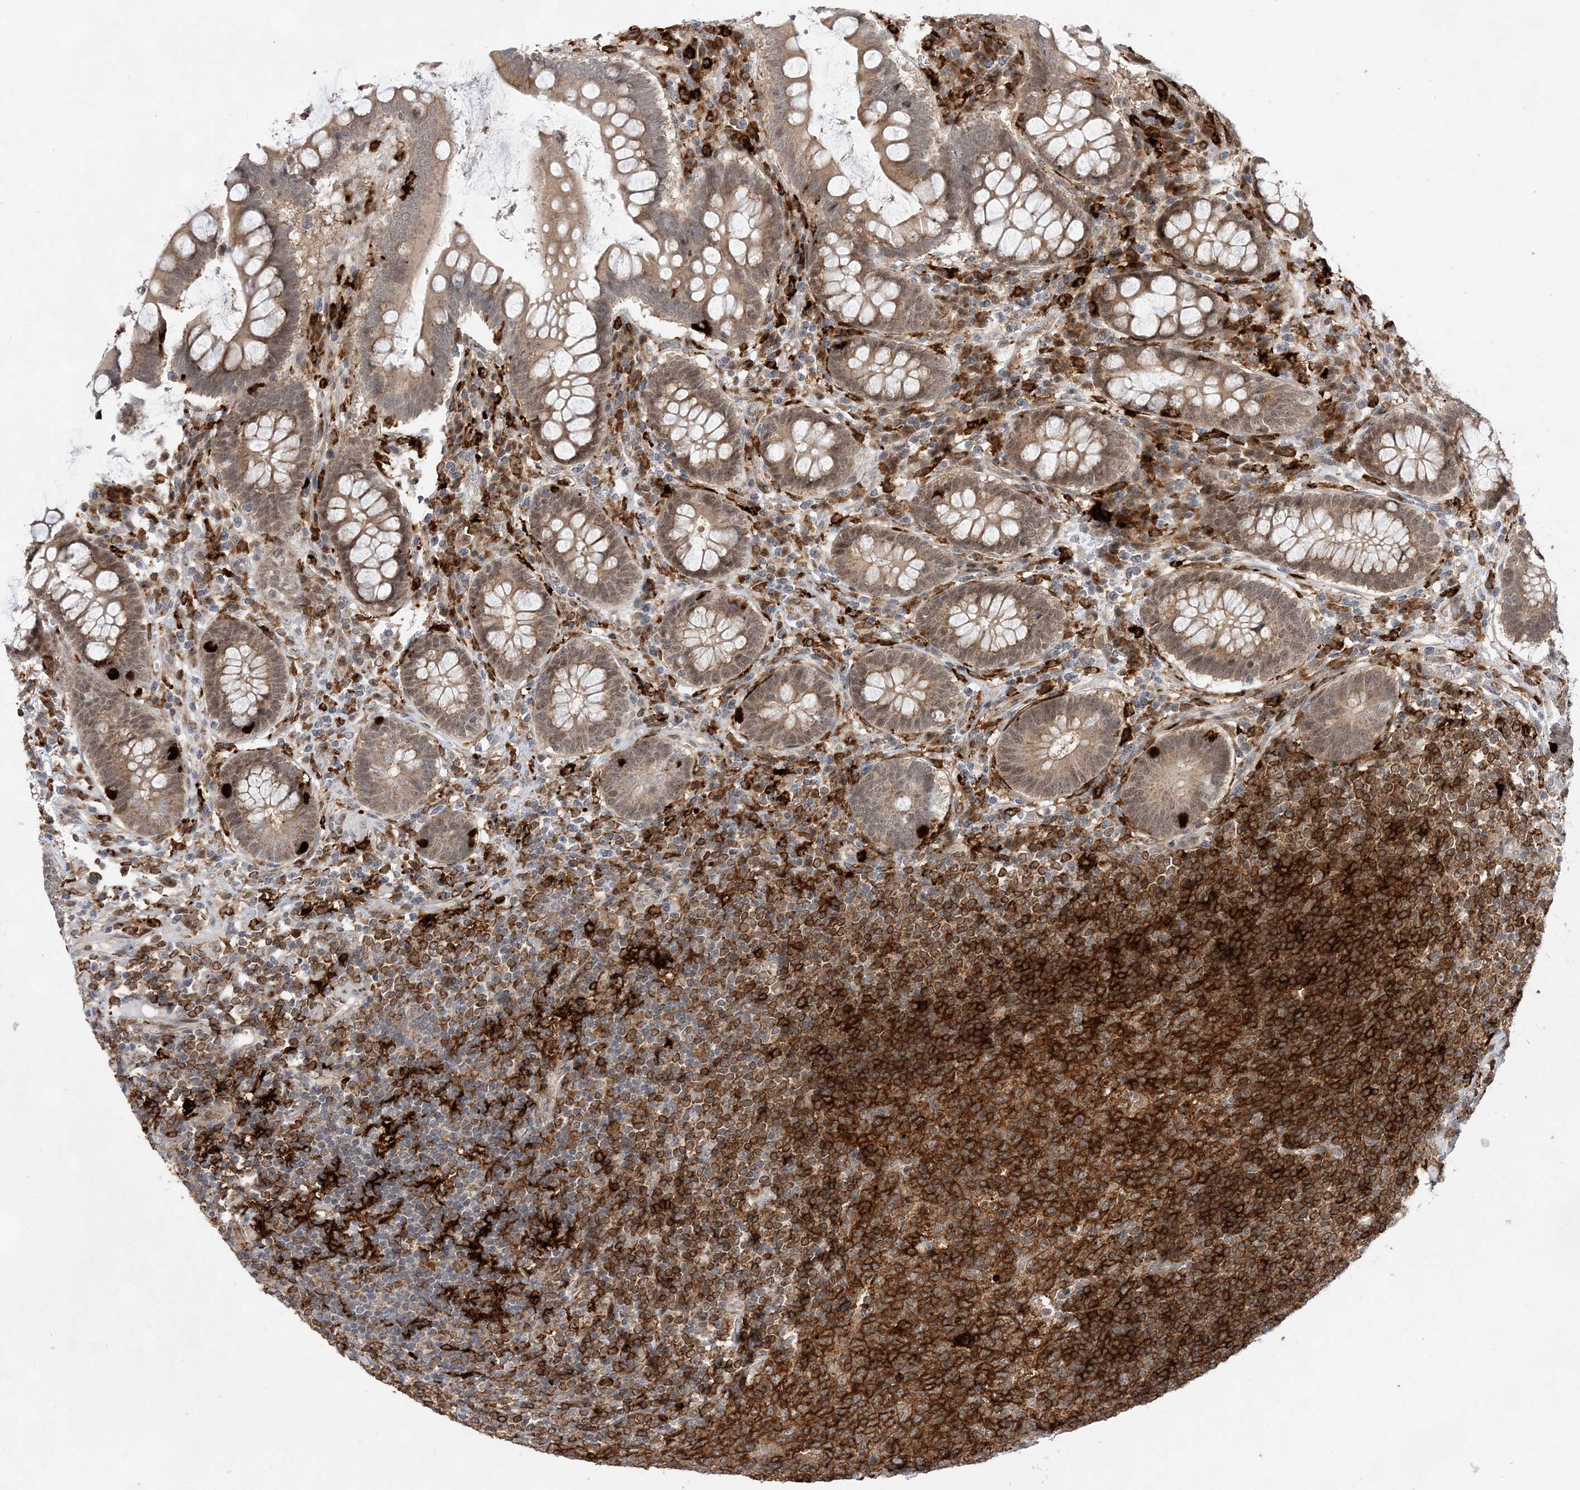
{"staining": {"intensity": "weak", "quantity": "25%-75%", "location": "cytoplasmic/membranous"}, "tissue": "colon", "cell_type": "Endothelial cells", "image_type": "normal", "snomed": [{"axis": "morphology", "description": "Normal tissue, NOS"}, {"axis": "topography", "description": "Colon"}], "caption": "Protein analysis of benign colon demonstrates weak cytoplasmic/membranous positivity in about 25%-75% of endothelial cells.", "gene": "ANAPC15", "patient": {"sex": "female", "age": 79}}